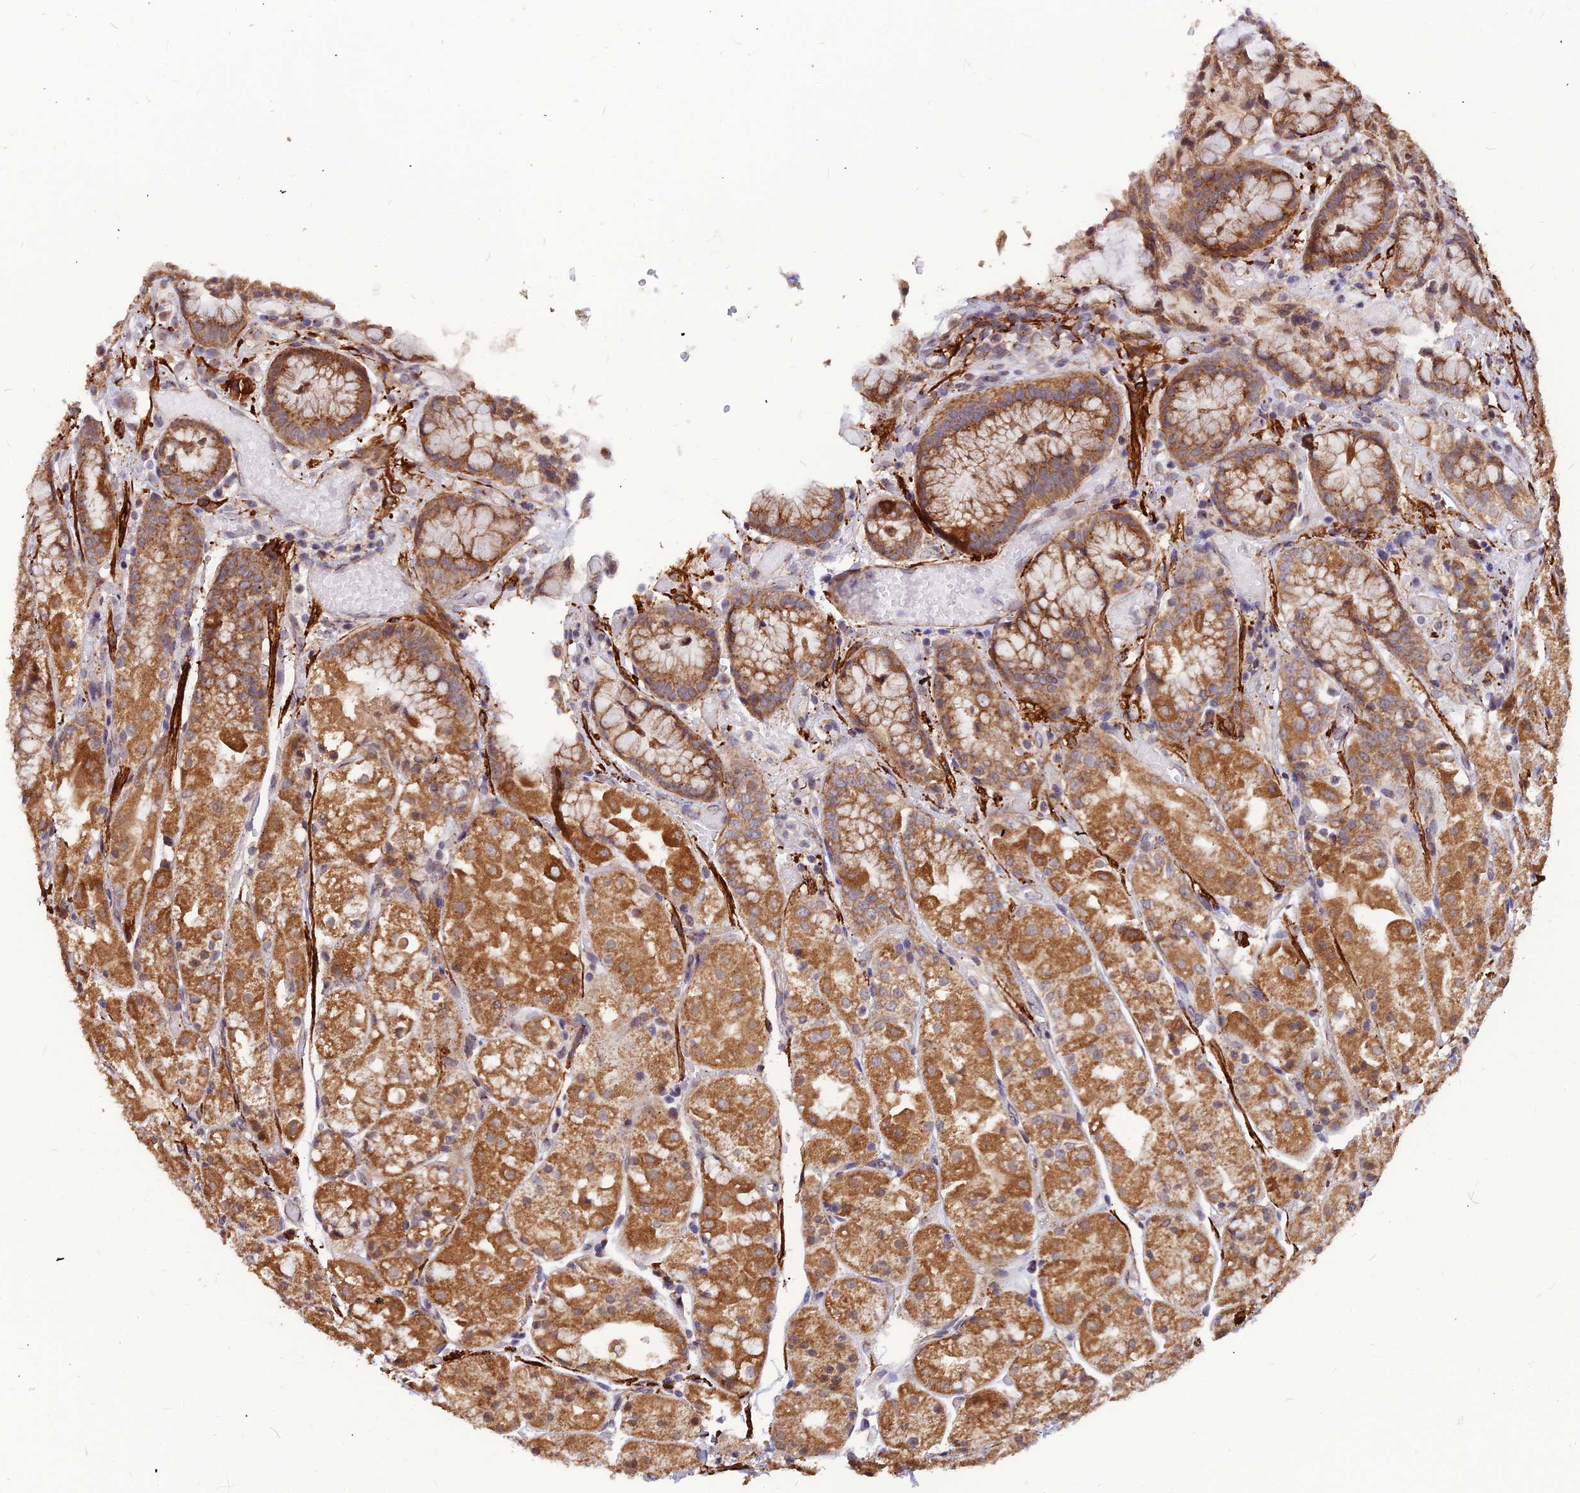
{"staining": {"intensity": "strong", "quantity": ">75%", "location": "cytoplasmic/membranous"}, "tissue": "stomach", "cell_type": "Glandular cells", "image_type": "normal", "snomed": [{"axis": "morphology", "description": "Normal tissue, NOS"}, {"axis": "topography", "description": "Stomach, upper"}], "caption": "Benign stomach demonstrates strong cytoplasmic/membranous positivity in approximately >75% of glandular cells, visualized by immunohistochemistry.", "gene": "LEKR1", "patient": {"sex": "male", "age": 72}}